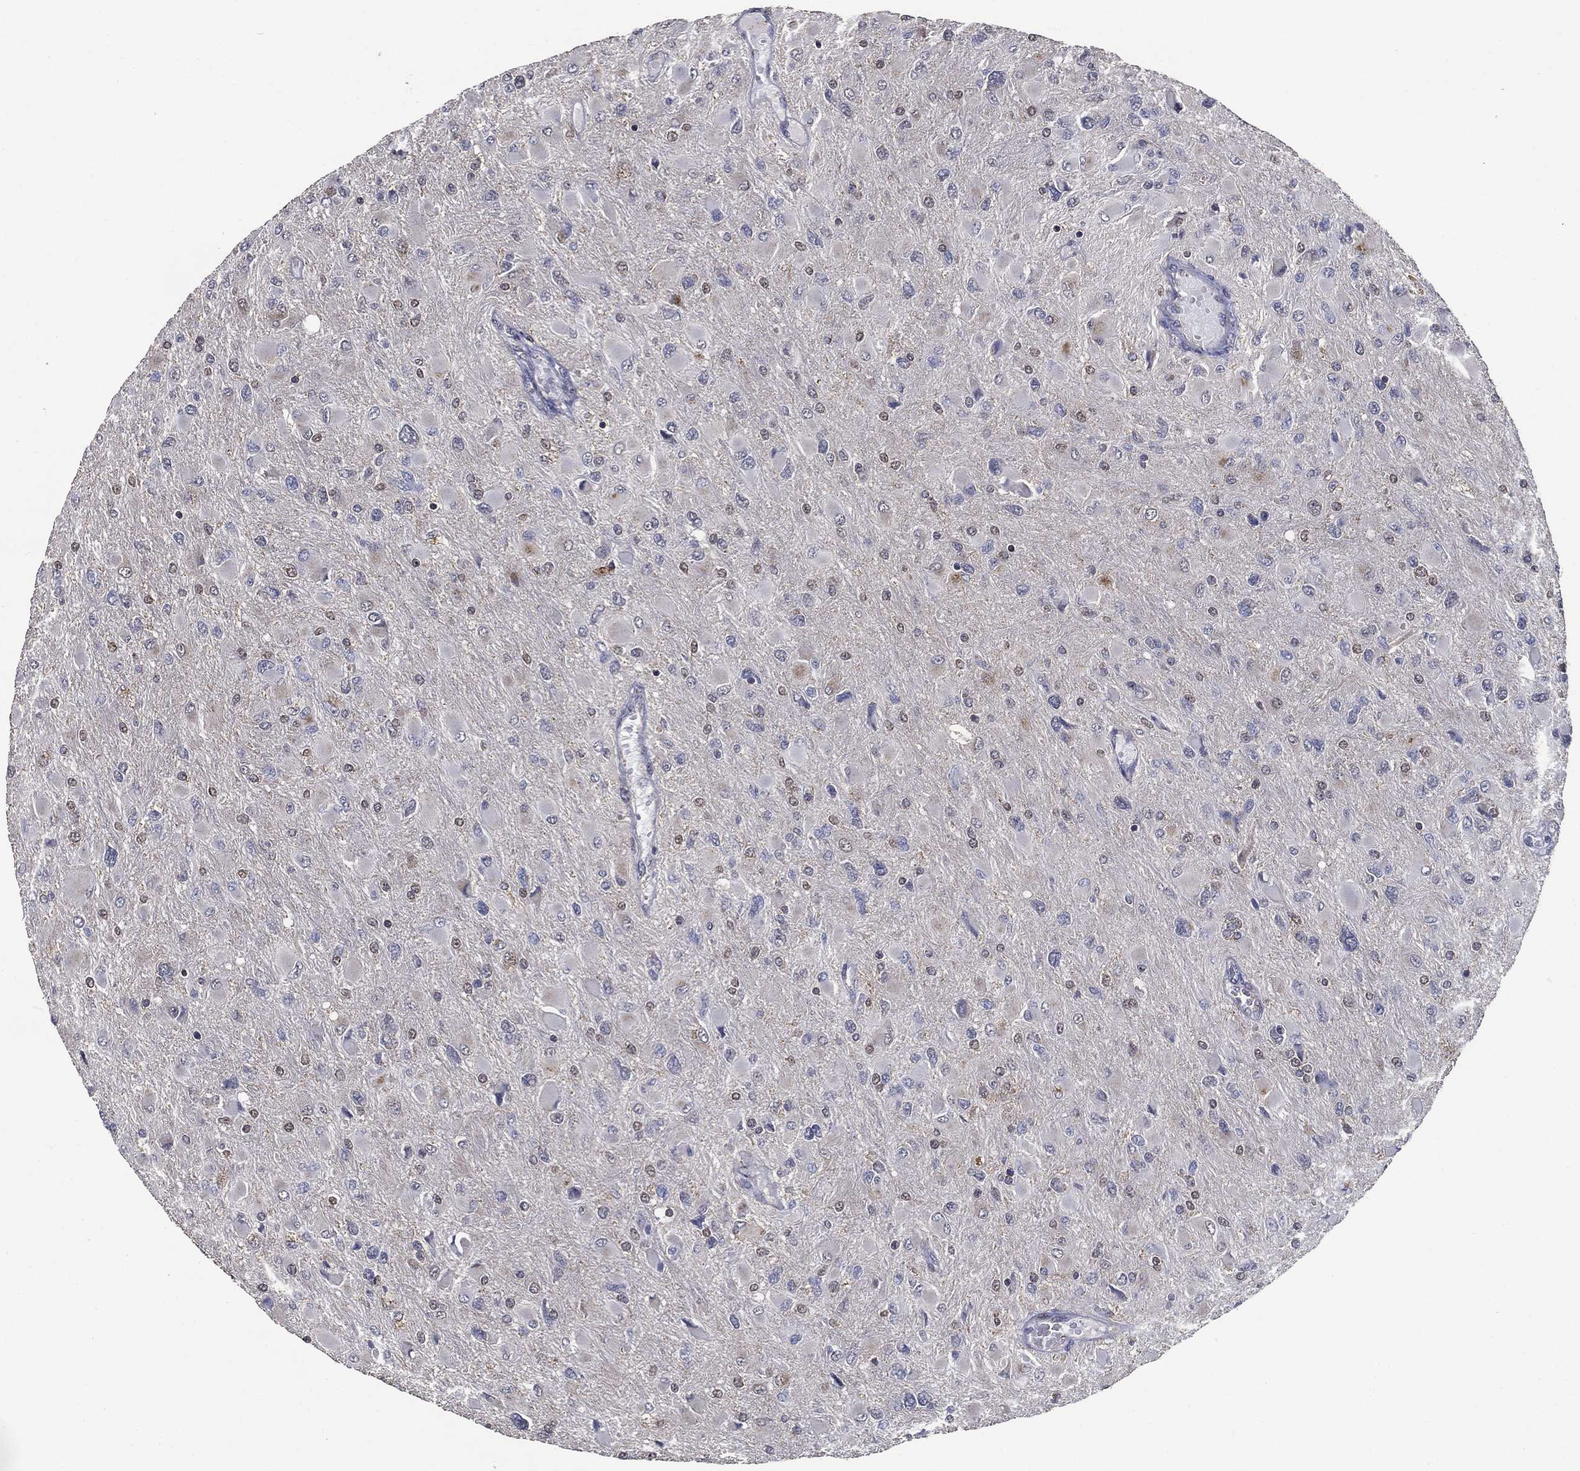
{"staining": {"intensity": "negative", "quantity": "none", "location": "none"}, "tissue": "glioma", "cell_type": "Tumor cells", "image_type": "cancer", "snomed": [{"axis": "morphology", "description": "Glioma, malignant, High grade"}, {"axis": "topography", "description": "Cerebral cortex"}], "caption": "The immunohistochemistry (IHC) image has no significant staining in tumor cells of glioma tissue.", "gene": "GPR183", "patient": {"sex": "female", "age": 36}}